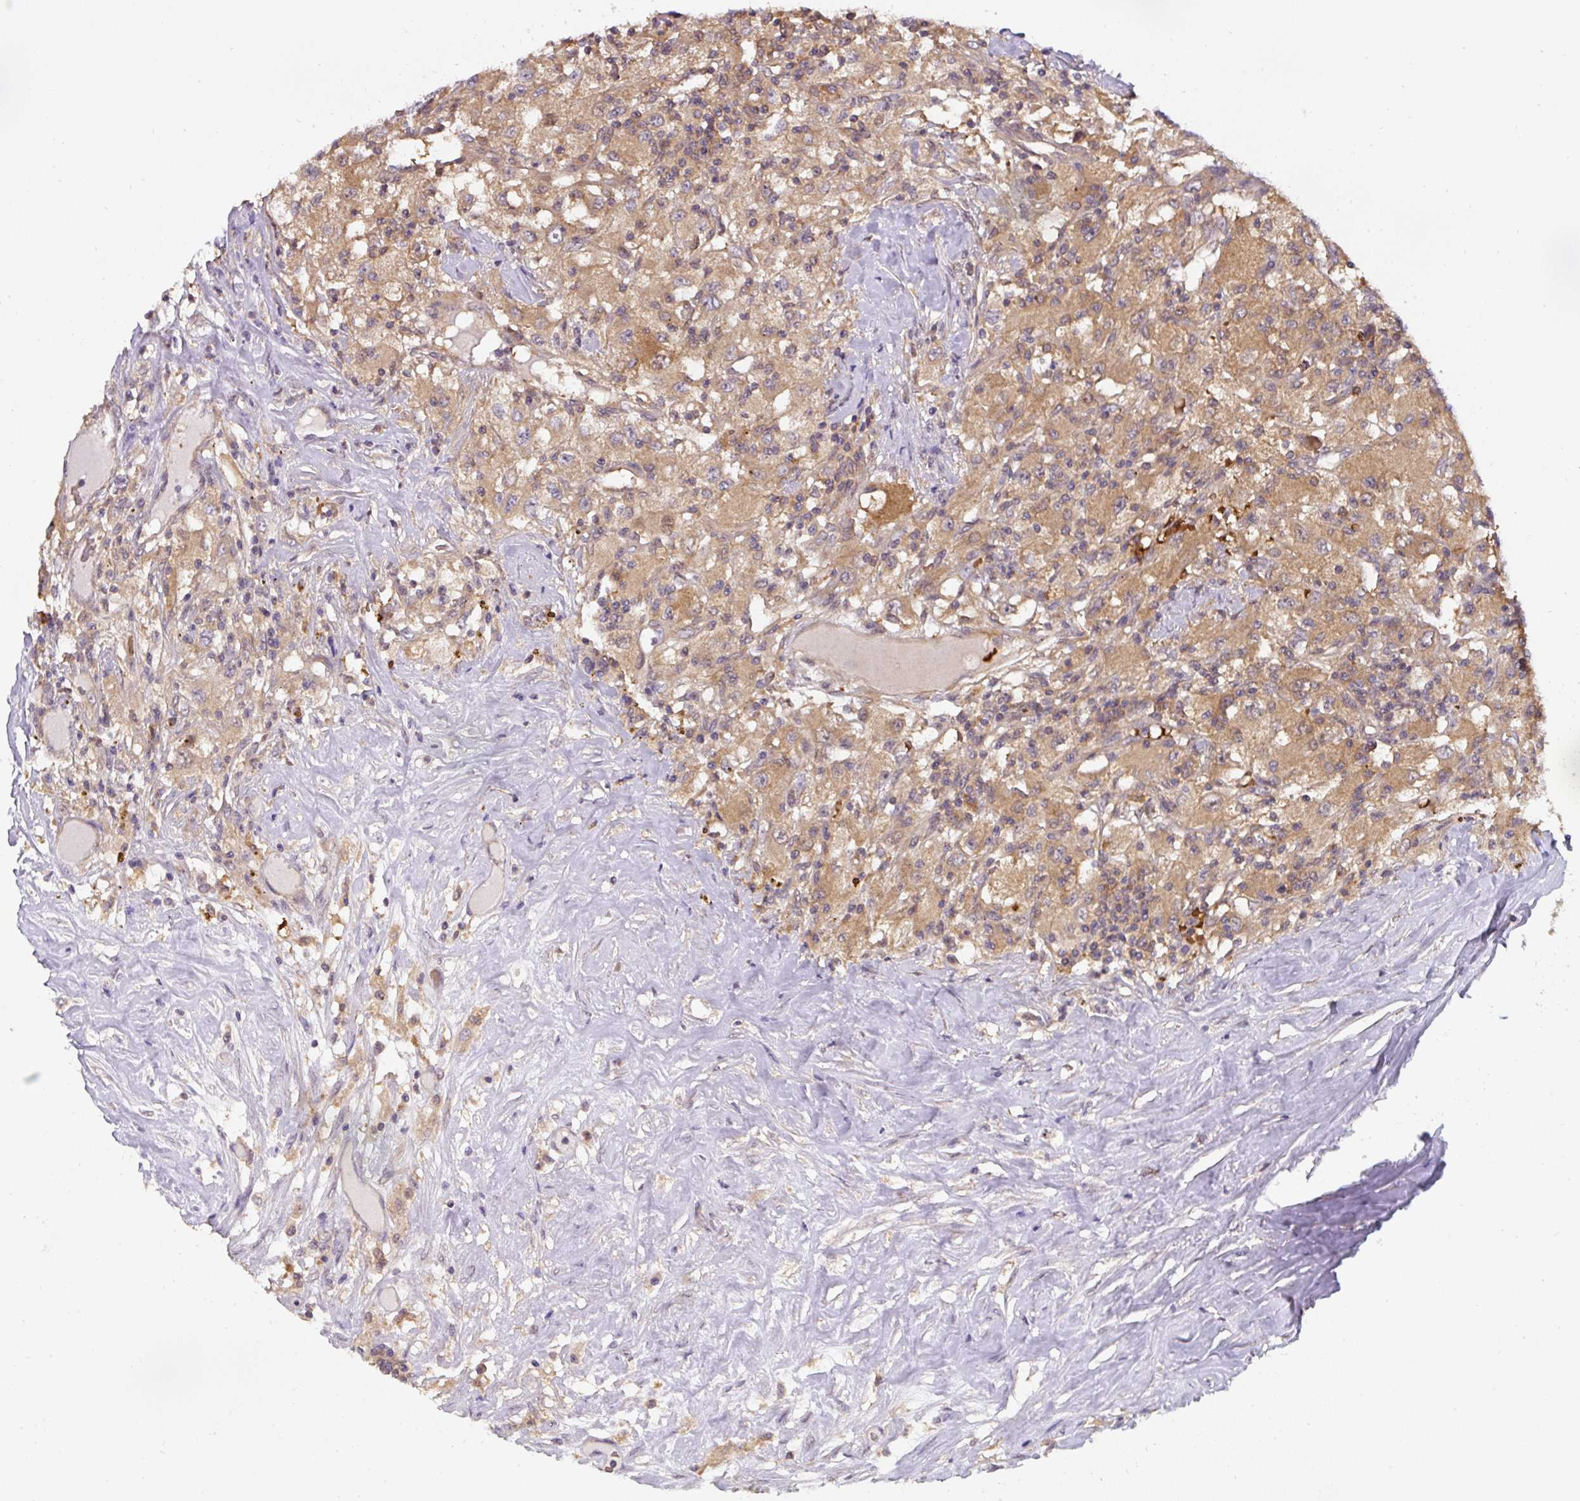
{"staining": {"intensity": "moderate", "quantity": ">75%", "location": "cytoplasmic/membranous"}, "tissue": "renal cancer", "cell_type": "Tumor cells", "image_type": "cancer", "snomed": [{"axis": "morphology", "description": "Adenocarcinoma, NOS"}, {"axis": "topography", "description": "Kidney"}], "caption": "High-magnification brightfield microscopy of adenocarcinoma (renal) stained with DAB (3,3'-diaminobenzidine) (brown) and counterstained with hematoxylin (blue). tumor cells exhibit moderate cytoplasmic/membranous expression is appreciated in approximately>75% of cells.", "gene": "ST13", "patient": {"sex": "female", "age": 67}}